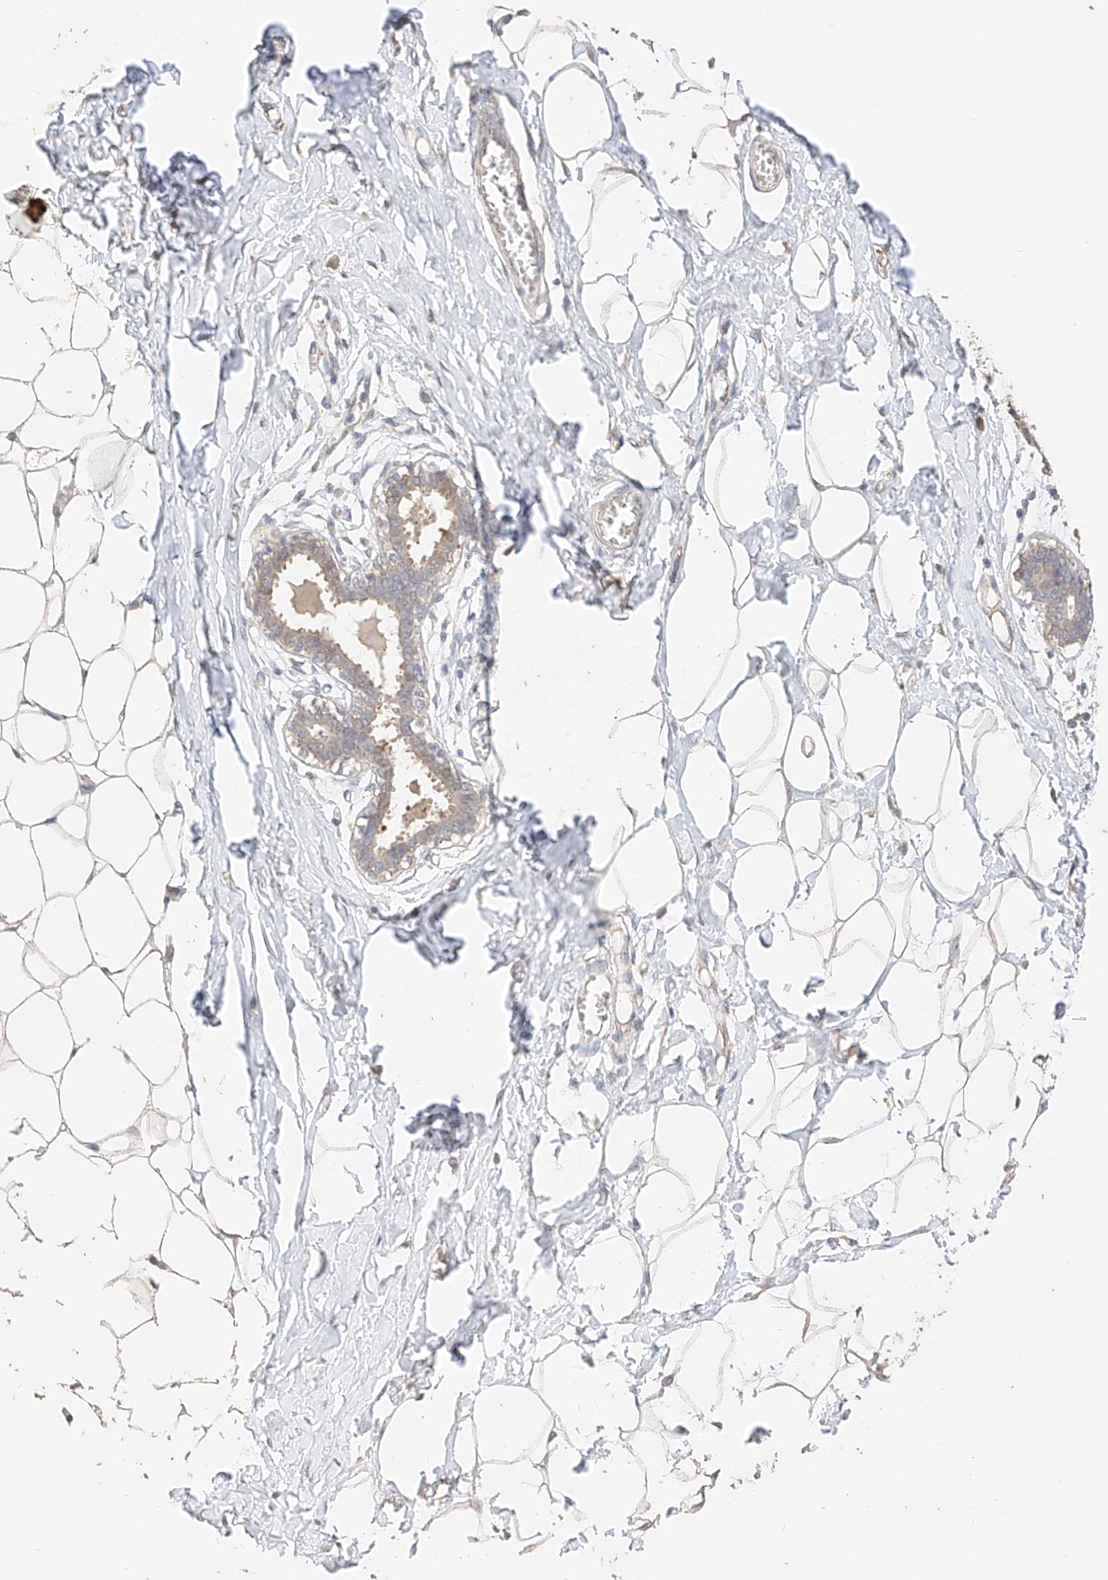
{"staining": {"intensity": "negative", "quantity": "none", "location": "none"}, "tissue": "breast", "cell_type": "Adipocytes", "image_type": "normal", "snomed": [{"axis": "morphology", "description": "Normal tissue, NOS"}, {"axis": "topography", "description": "Breast"}], "caption": "The image exhibits no significant positivity in adipocytes of breast.", "gene": "IL22RA2", "patient": {"sex": "female", "age": 27}}